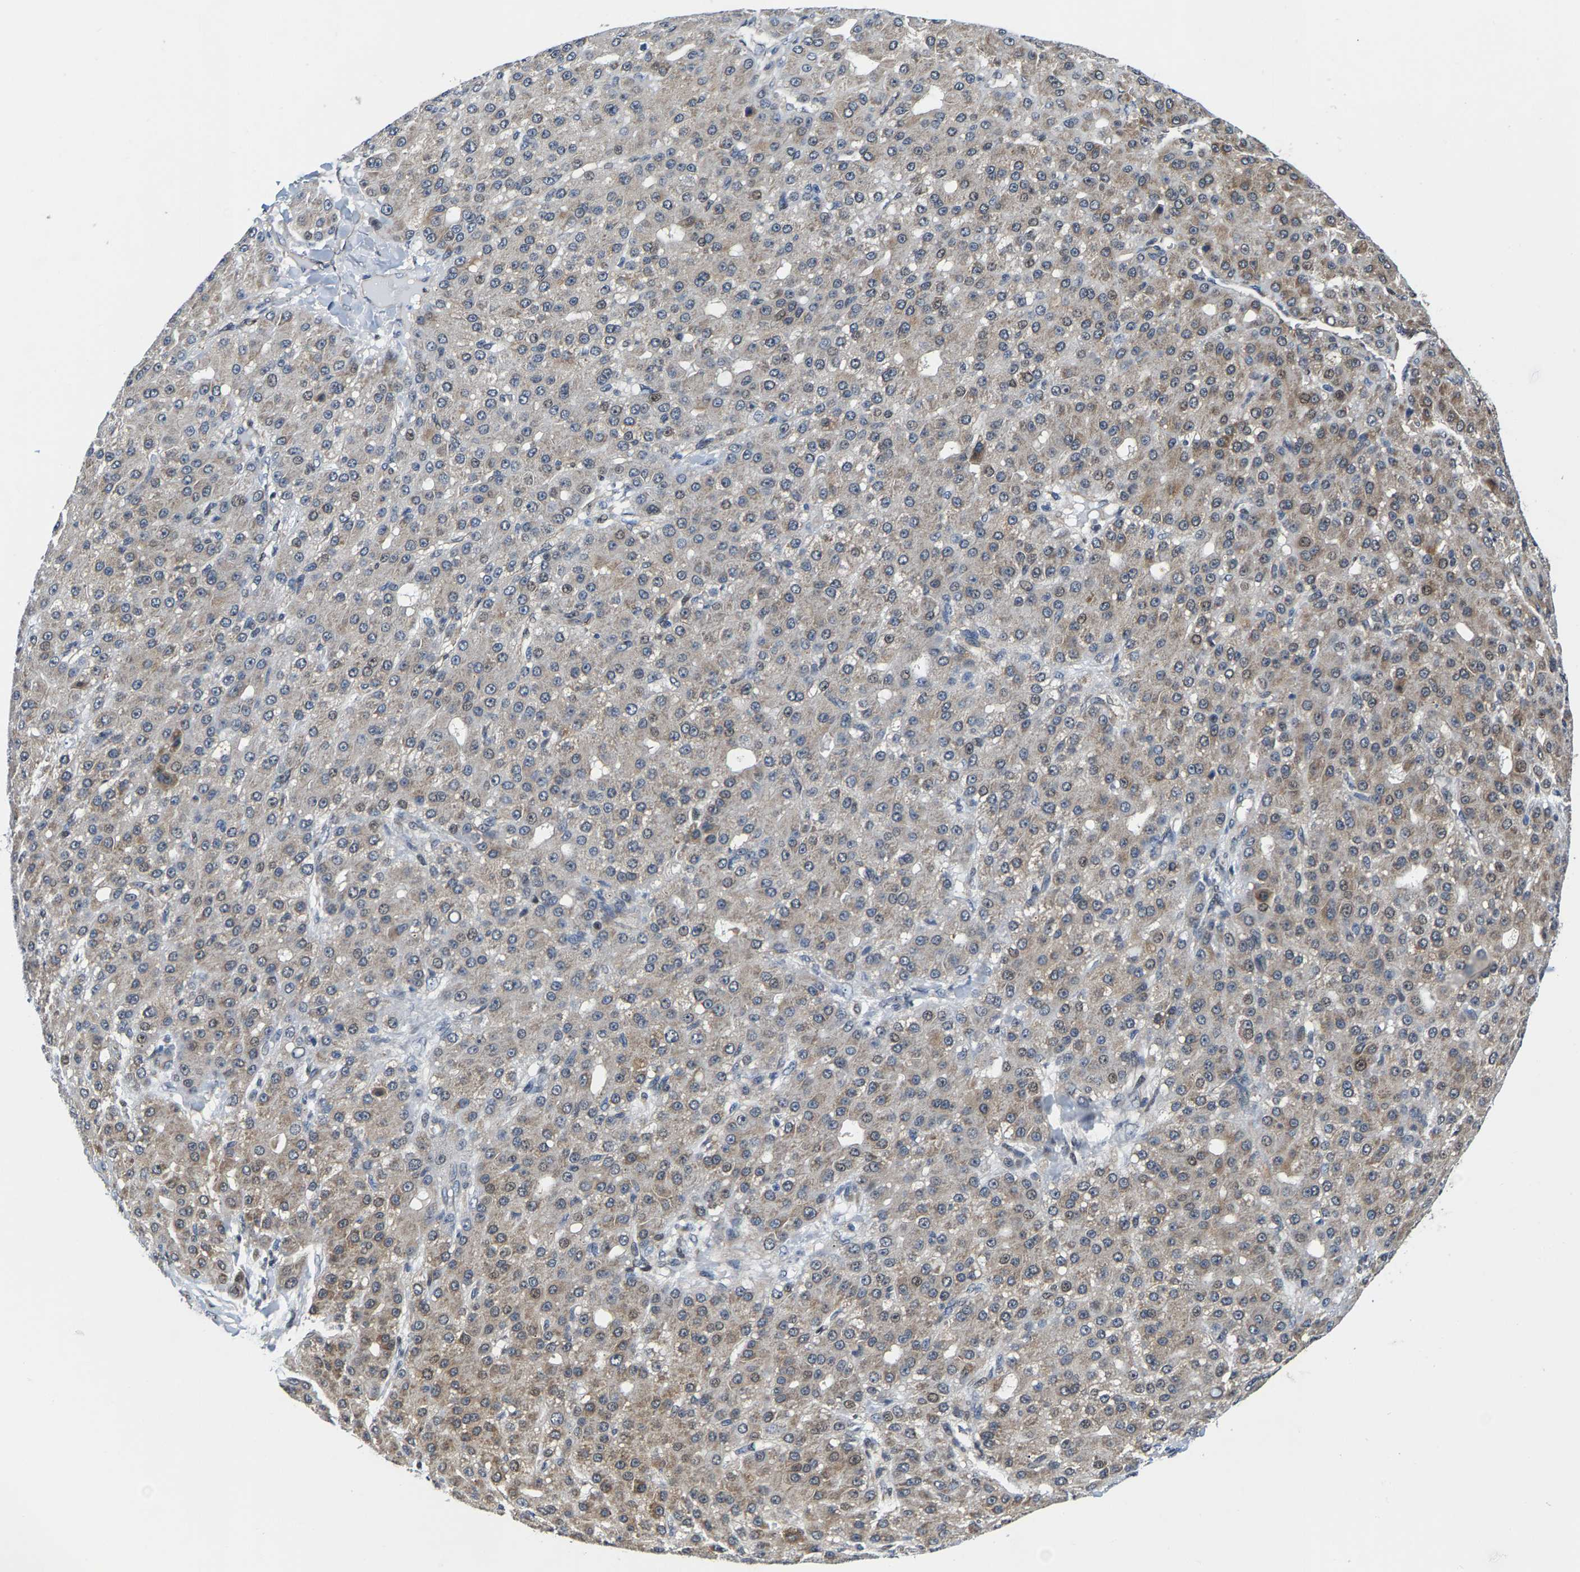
{"staining": {"intensity": "weak", "quantity": ">75%", "location": "cytoplasmic/membranous,nuclear"}, "tissue": "liver cancer", "cell_type": "Tumor cells", "image_type": "cancer", "snomed": [{"axis": "morphology", "description": "Carcinoma, Hepatocellular, NOS"}, {"axis": "topography", "description": "Liver"}], "caption": "This image displays hepatocellular carcinoma (liver) stained with immunohistochemistry to label a protein in brown. The cytoplasmic/membranous and nuclear of tumor cells show weak positivity for the protein. Nuclei are counter-stained blue.", "gene": "GTPBP10", "patient": {"sex": "male", "age": 67}}